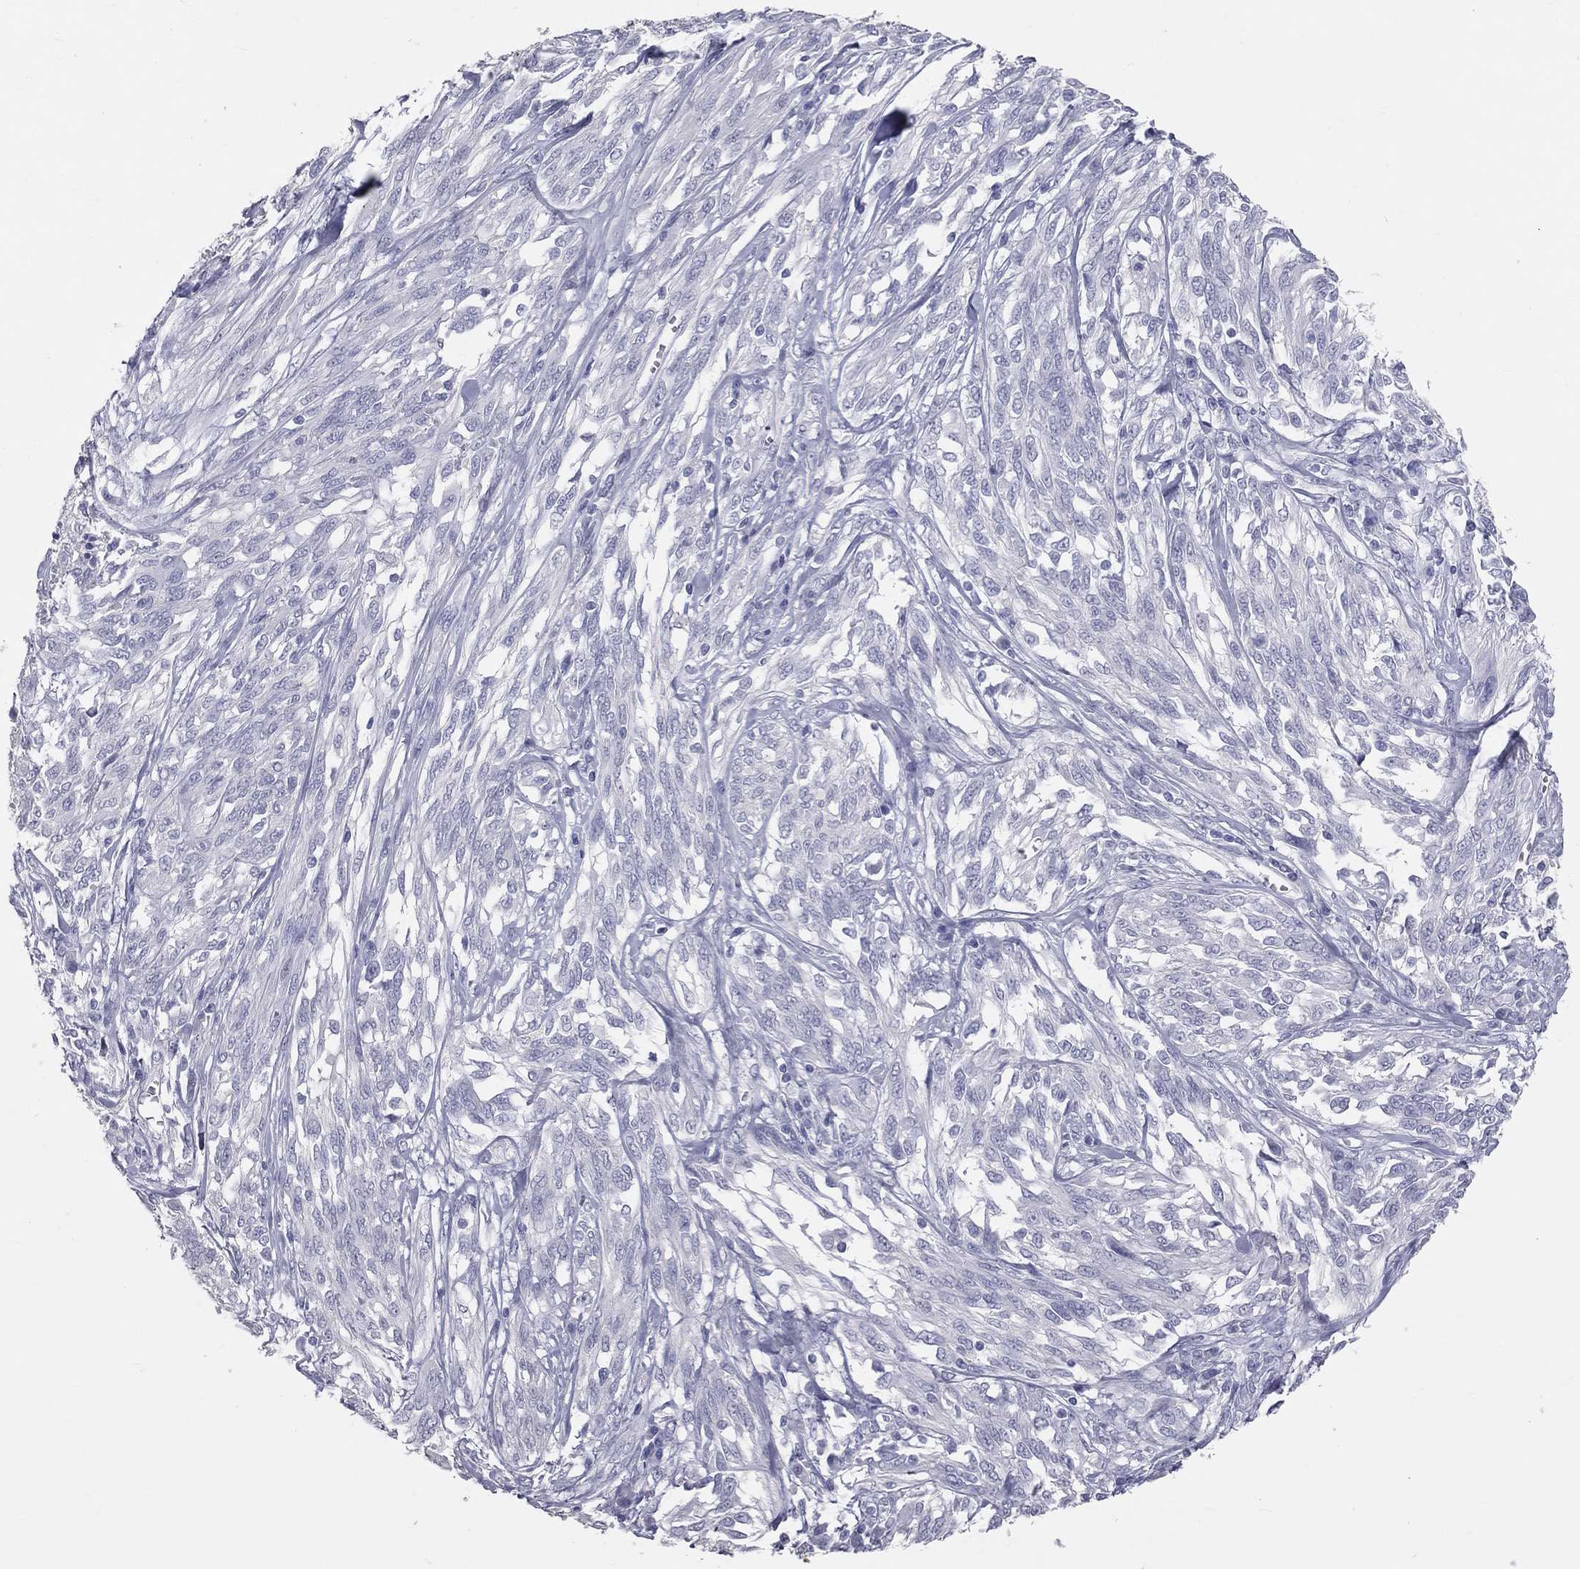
{"staining": {"intensity": "negative", "quantity": "none", "location": "none"}, "tissue": "melanoma", "cell_type": "Tumor cells", "image_type": "cancer", "snomed": [{"axis": "morphology", "description": "Malignant melanoma, NOS"}, {"axis": "topography", "description": "Skin"}], "caption": "Image shows no protein positivity in tumor cells of malignant melanoma tissue.", "gene": "TFPI2", "patient": {"sex": "female", "age": 91}}